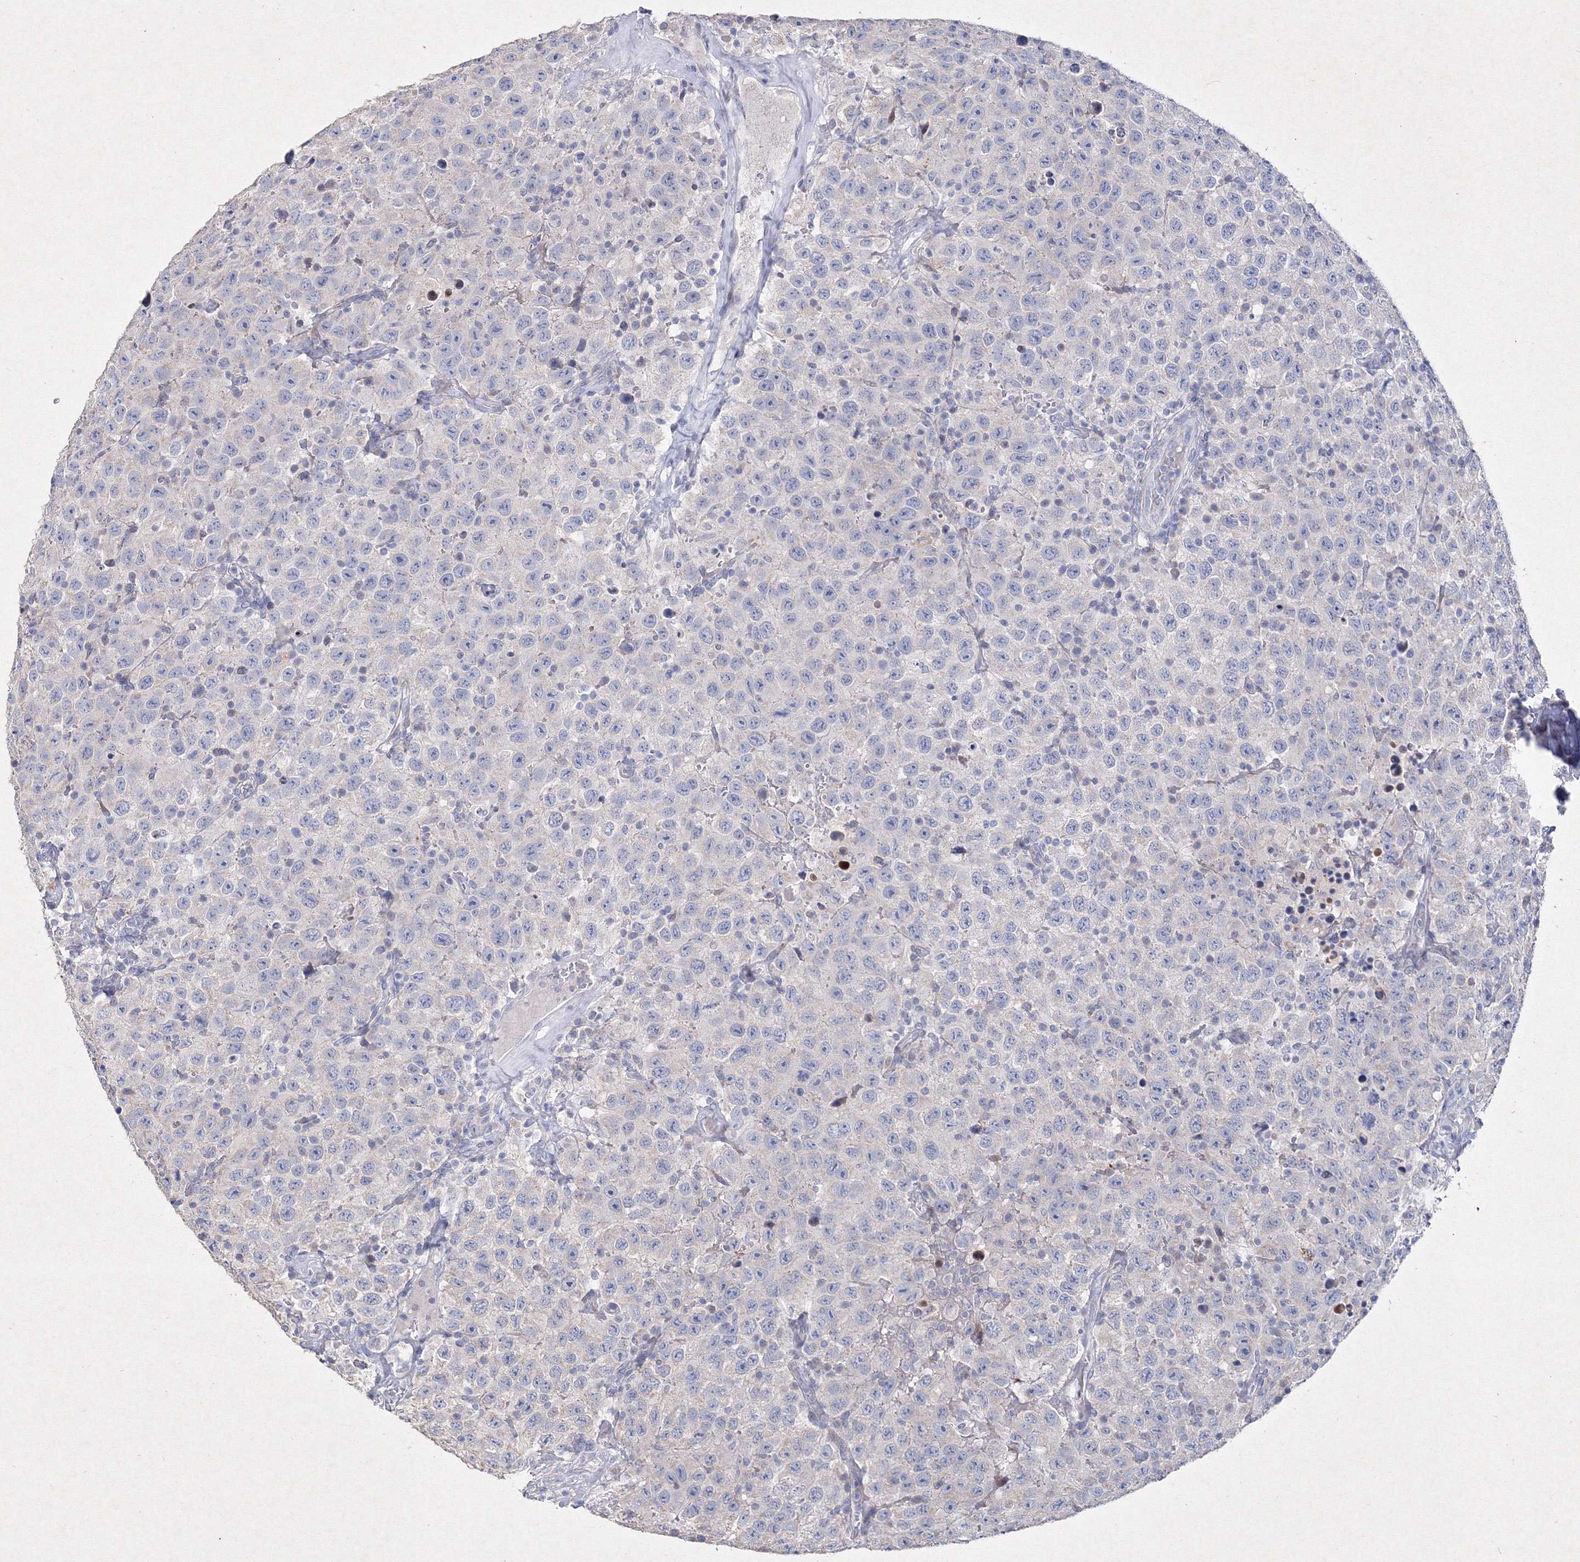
{"staining": {"intensity": "negative", "quantity": "none", "location": "none"}, "tissue": "testis cancer", "cell_type": "Tumor cells", "image_type": "cancer", "snomed": [{"axis": "morphology", "description": "Seminoma, NOS"}, {"axis": "topography", "description": "Testis"}], "caption": "Tumor cells show no significant protein staining in seminoma (testis).", "gene": "SMIM29", "patient": {"sex": "male", "age": 41}}